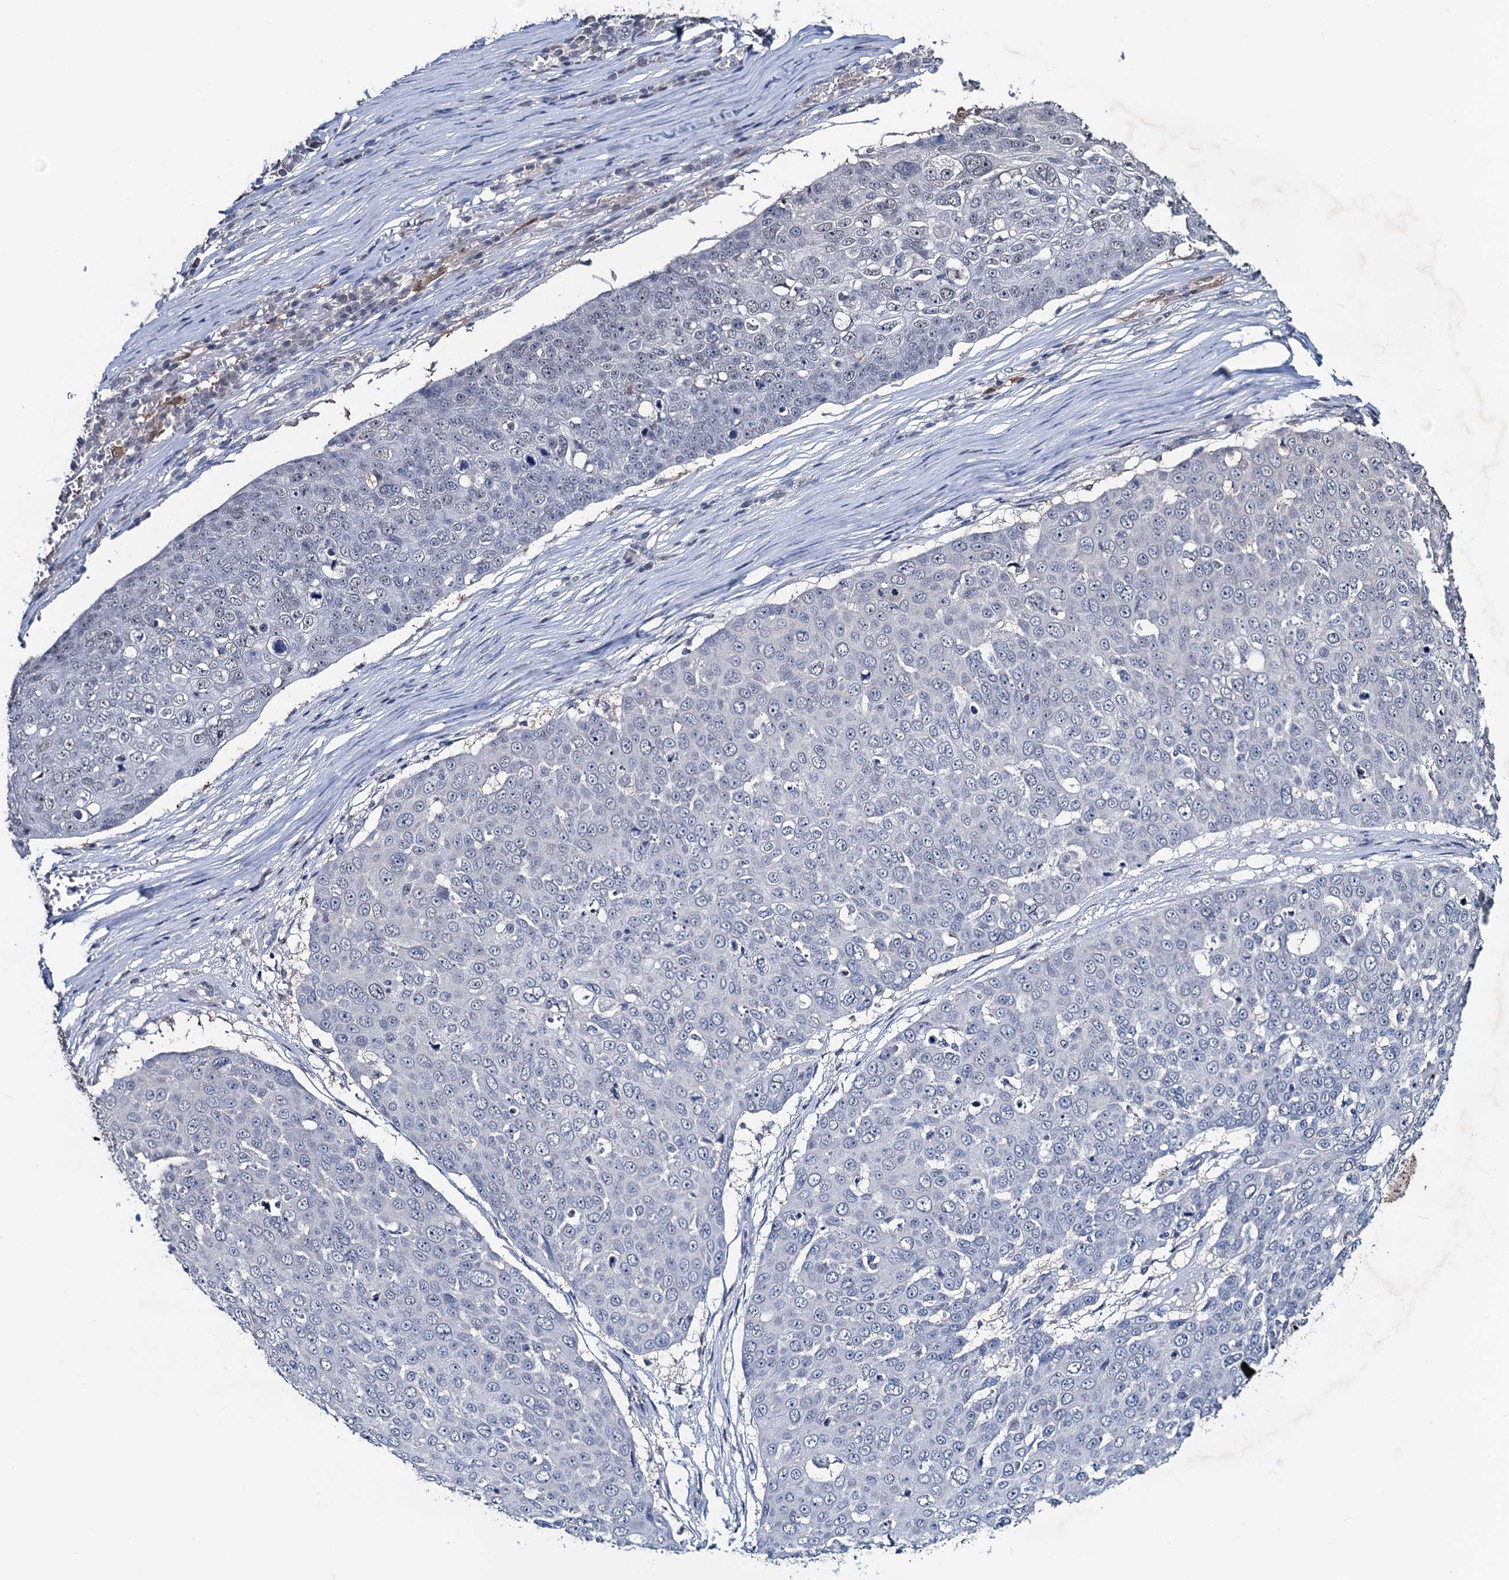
{"staining": {"intensity": "negative", "quantity": "none", "location": "none"}, "tissue": "skin cancer", "cell_type": "Tumor cells", "image_type": "cancer", "snomed": [{"axis": "morphology", "description": "Squamous cell carcinoma, NOS"}, {"axis": "topography", "description": "Skin"}], "caption": "IHC histopathology image of neoplastic tissue: human squamous cell carcinoma (skin) stained with DAB reveals no significant protein staining in tumor cells.", "gene": "RTKN2", "patient": {"sex": "male", "age": 71}}